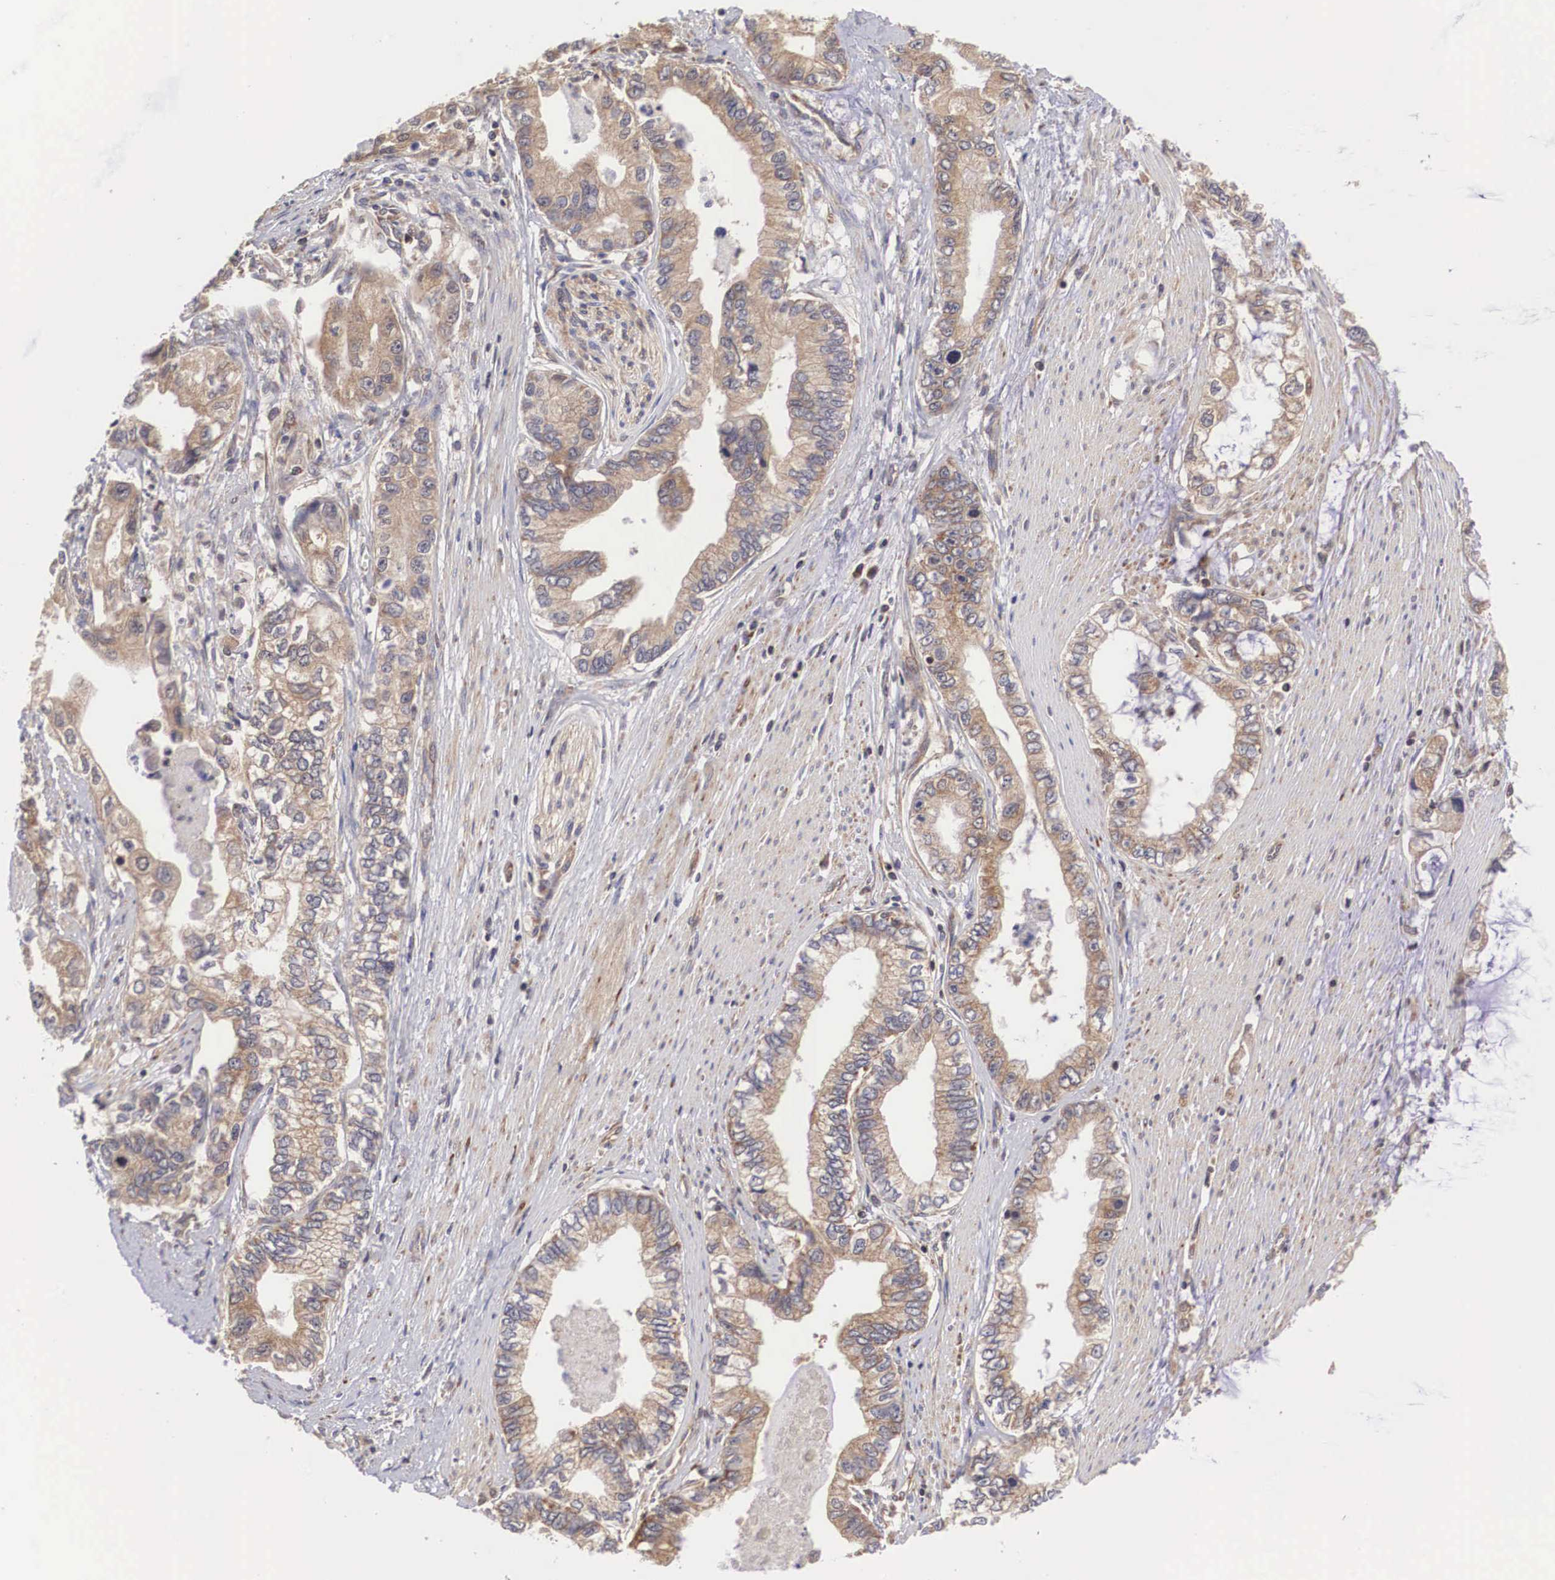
{"staining": {"intensity": "weak", "quantity": ">75%", "location": "cytoplasmic/membranous"}, "tissue": "pancreatic cancer", "cell_type": "Tumor cells", "image_type": "cancer", "snomed": [{"axis": "morphology", "description": "Adenocarcinoma, NOS"}, {"axis": "topography", "description": "Pancreas"}, {"axis": "topography", "description": "Stomach, upper"}], "caption": "IHC staining of pancreatic cancer (adenocarcinoma), which demonstrates low levels of weak cytoplasmic/membranous positivity in approximately >75% of tumor cells indicating weak cytoplasmic/membranous protein staining. The staining was performed using DAB (brown) for protein detection and nuclei were counterstained in hematoxylin (blue).", "gene": "DHRS1", "patient": {"sex": "male", "age": 77}}